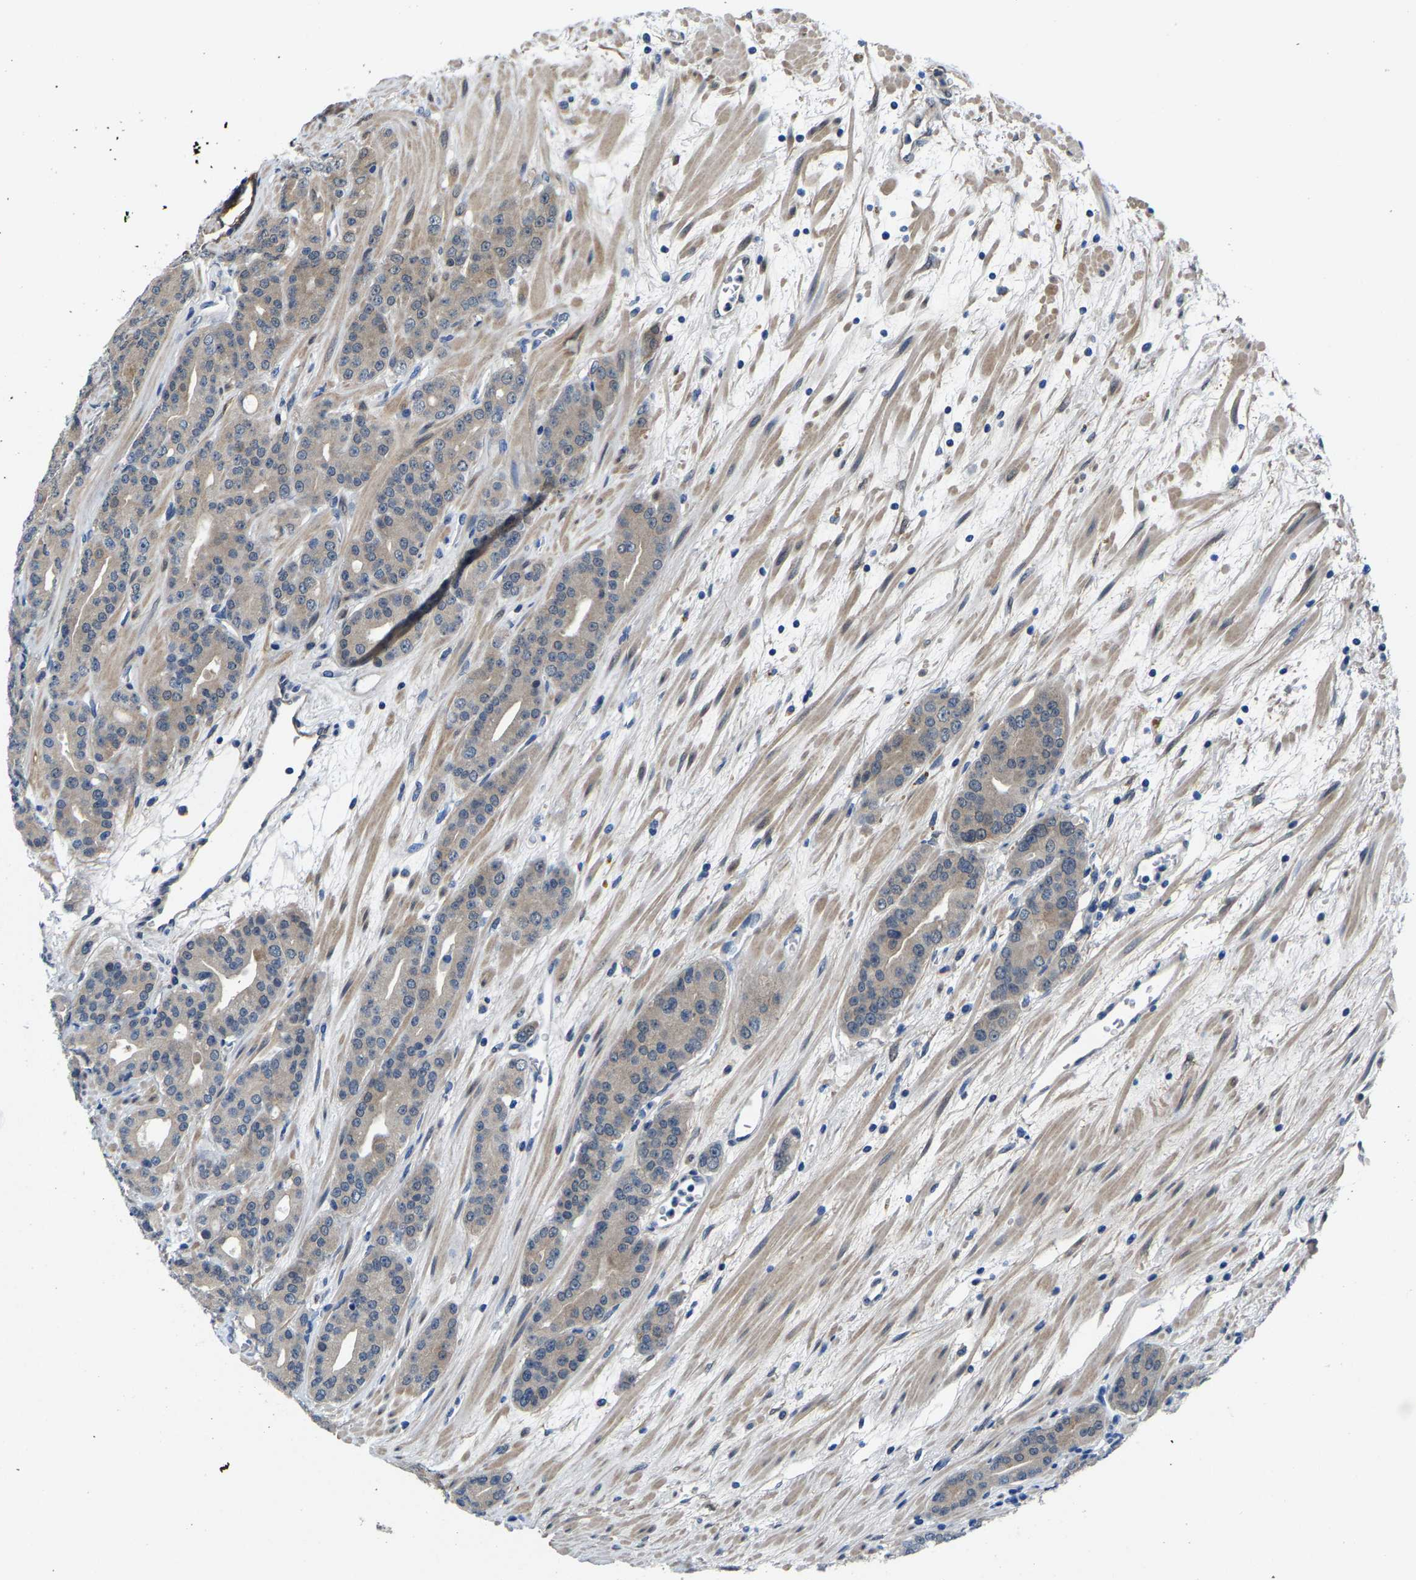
{"staining": {"intensity": "weak", "quantity": "<25%", "location": "cytoplasmic/membranous"}, "tissue": "prostate cancer", "cell_type": "Tumor cells", "image_type": "cancer", "snomed": [{"axis": "morphology", "description": "Adenocarcinoma, High grade"}, {"axis": "topography", "description": "Prostate"}], "caption": "Adenocarcinoma (high-grade) (prostate) stained for a protein using immunohistochemistry (IHC) reveals no staining tumor cells.", "gene": "SSH3", "patient": {"sex": "male", "age": 71}}